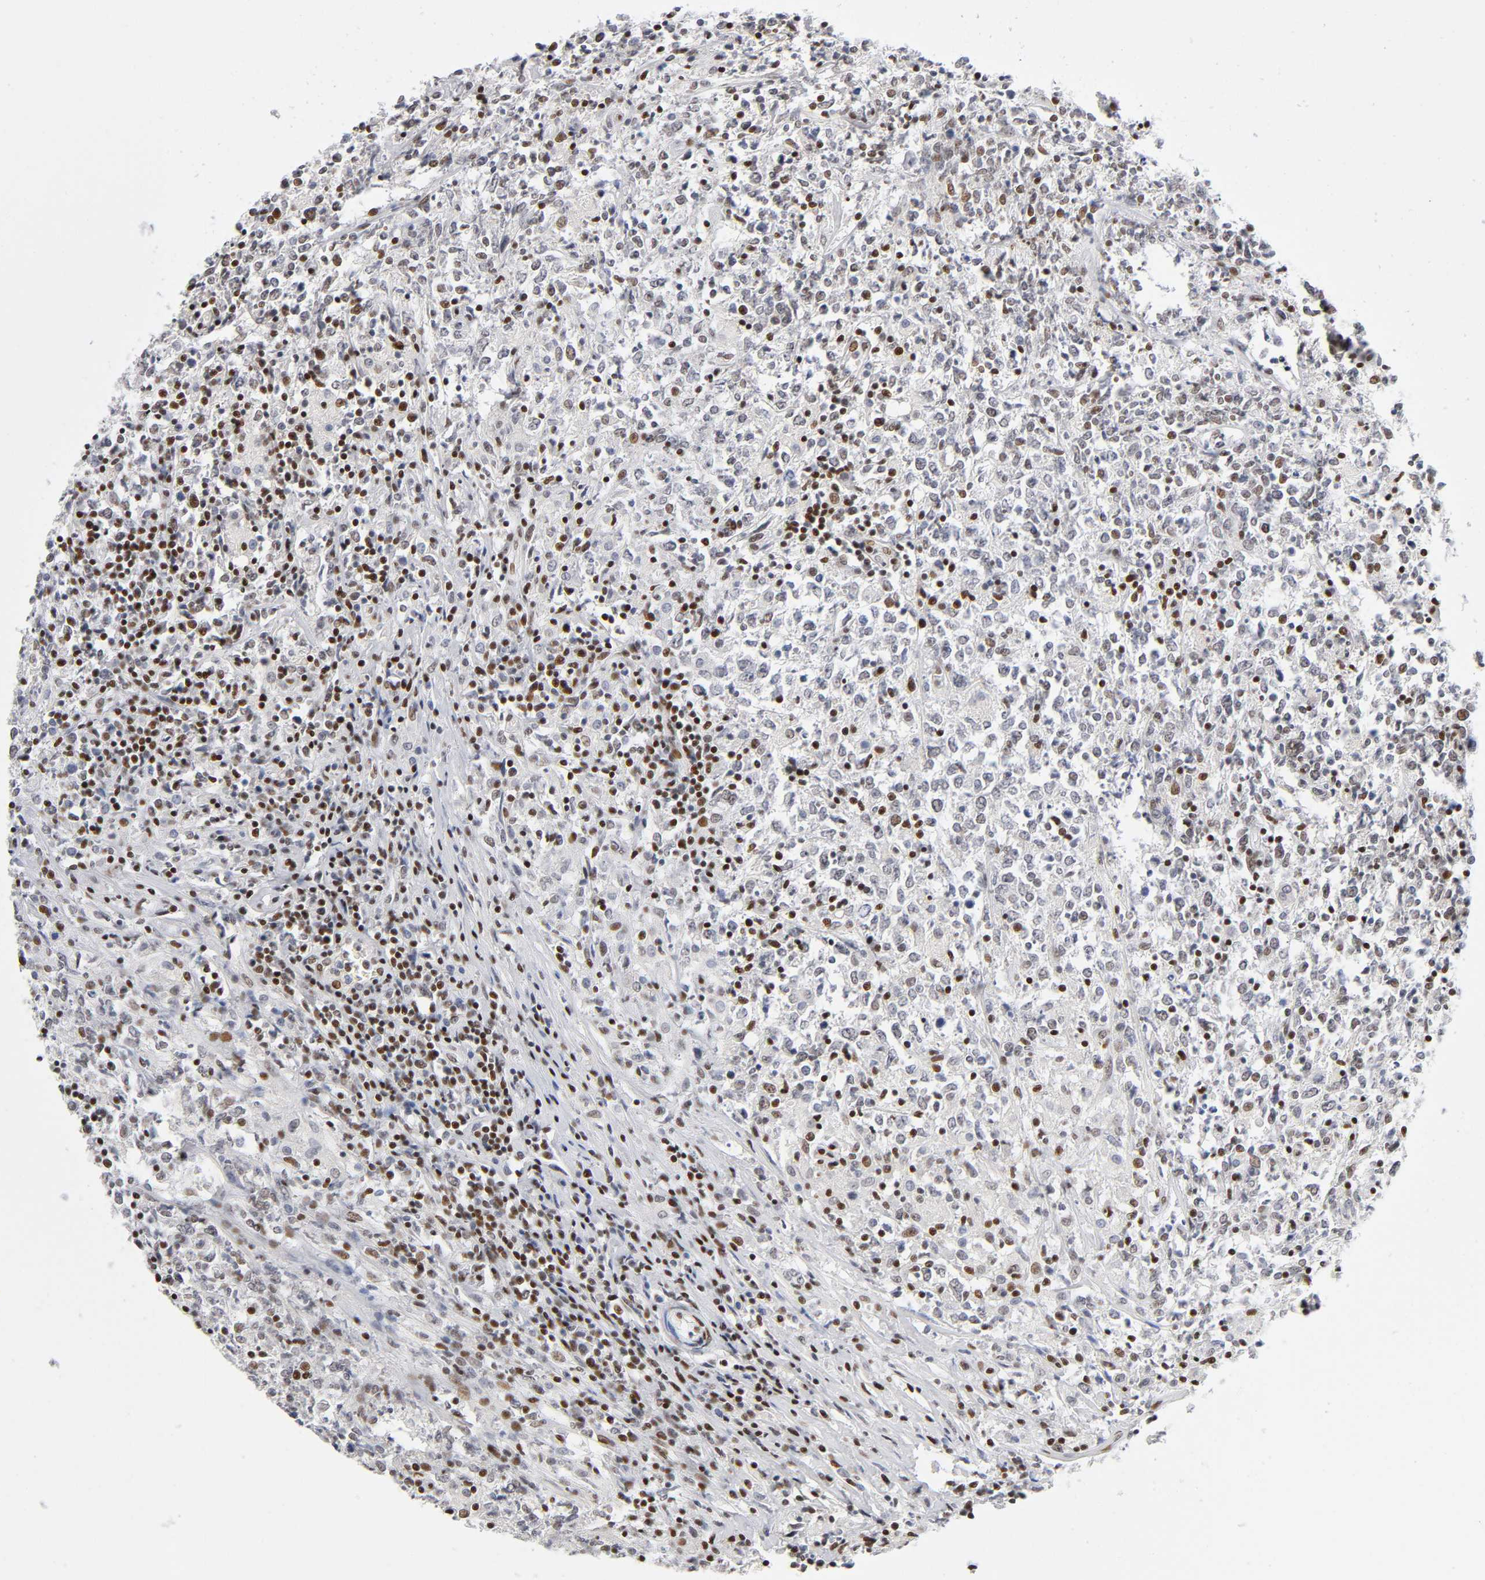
{"staining": {"intensity": "moderate", "quantity": "25%-75%", "location": "nuclear"}, "tissue": "lymphoma", "cell_type": "Tumor cells", "image_type": "cancer", "snomed": [{"axis": "morphology", "description": "Malignant lymphoma, non-Hodgkin's type, High grade"}, {"axis": "topography", "description": "Lymph node"}], "caption": "Brown immunohistochemical staining in human lymphoma reveals moderate nuclear expression in about 25%-75% of tumor cells.", "gene": "SP3", "patient": {"sex": "female", "age": 84}}